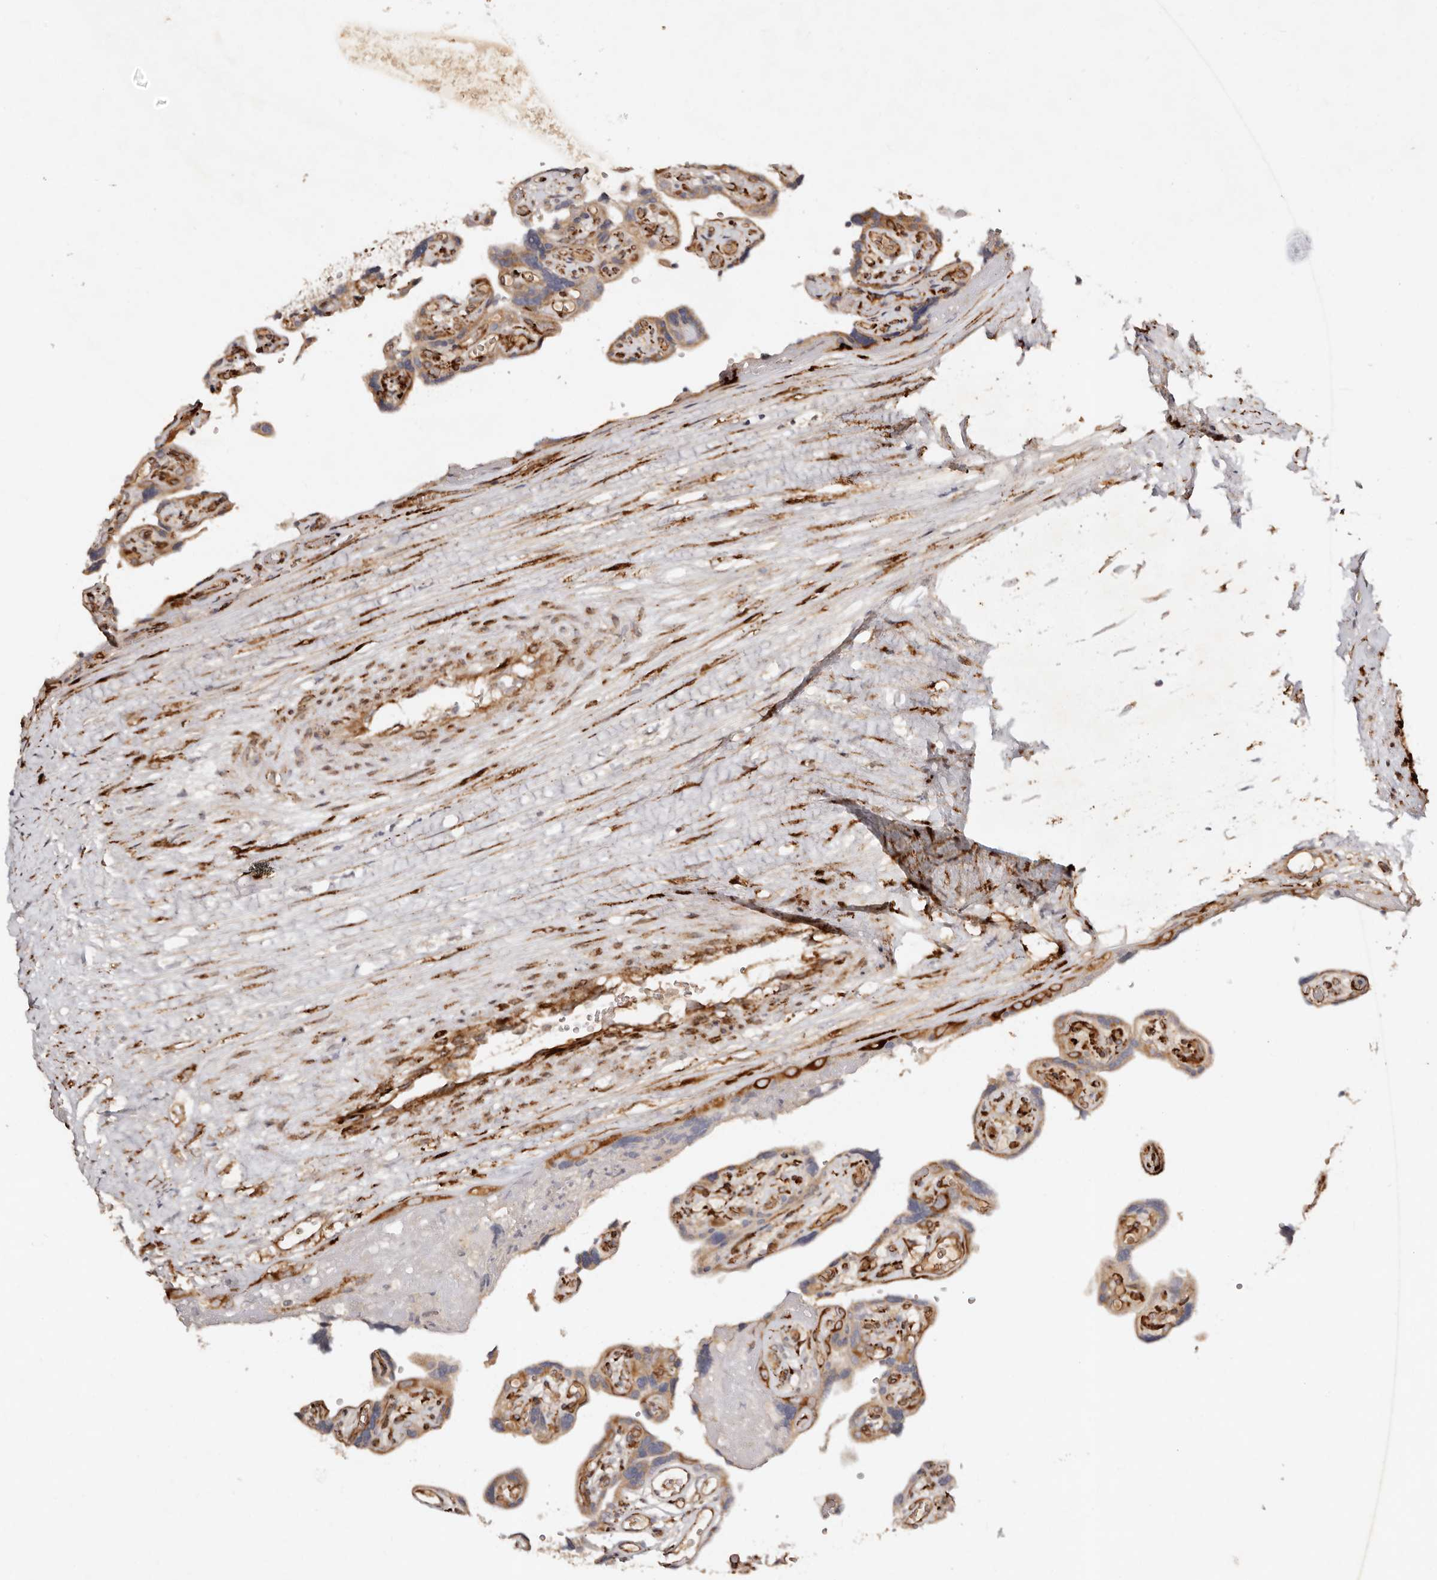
{"staining": {"intensity": "strong", "quantity": ">75%", "location": "cytoplasmic/membranous"}, "tissue": "placenta", "cell_type": "Decidual cells", "image_type": "normal", "snomed": [{"axis": "morphology", "description": "Normal tissue, NOS"}, {"axis": "topography", "description": "Placenta"}], "caption": "Immunohistochemistry (IHC) (DAB (3,3'-diaminobenzidine)) staining of unremarkable human placenta displays strong cytoplasmic/membranous protein positivity in approximately >75% of decidual cells.", "gene": "SERPINH1", "patient": {"sex": "female", "age": 30}}